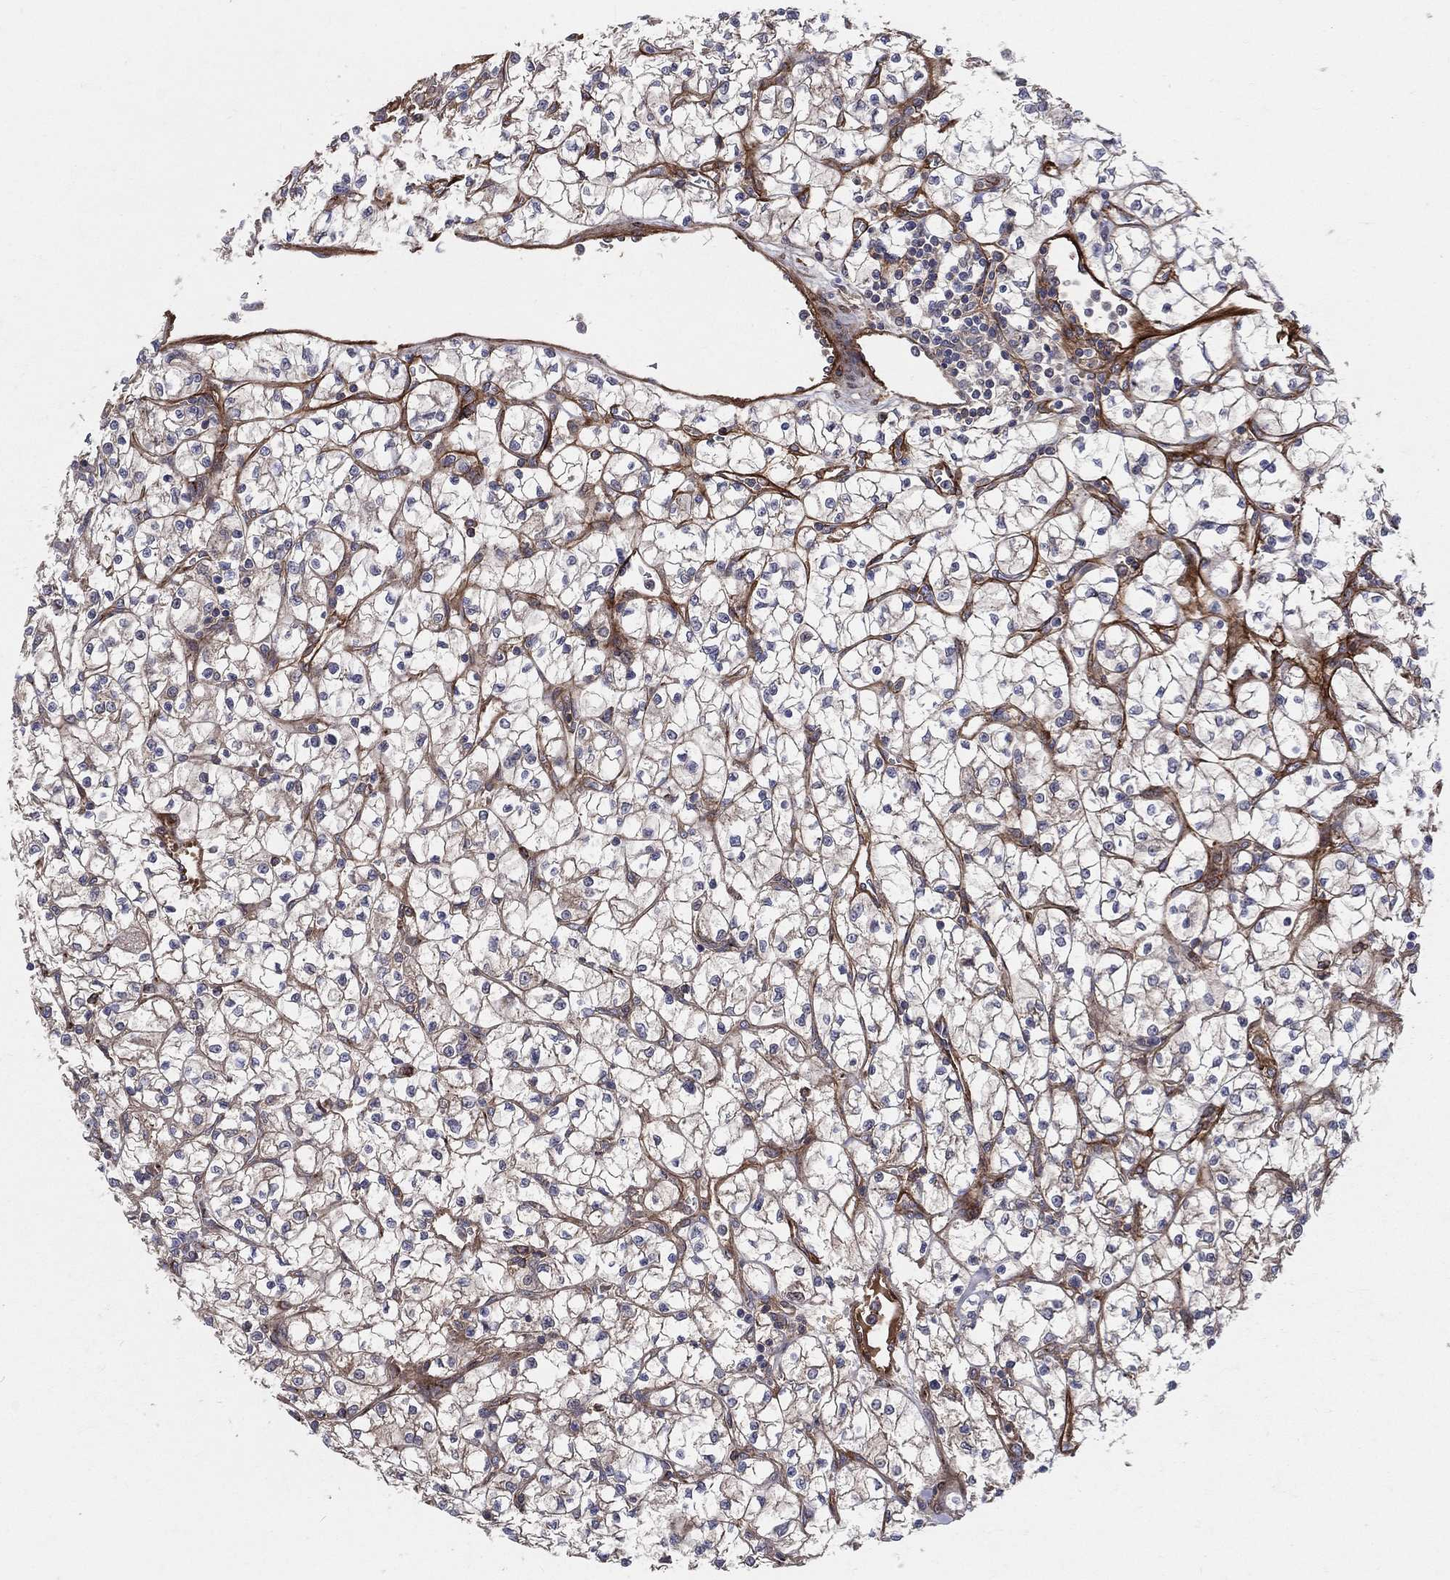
{"staining": {"intensity": "moderate", "quantity": "25%-75%", "location": "cytoplasmic/membranous"}, "tissue": "renal cancer", "cell_type": "Tumor cells", "image_type": "cancer", "snomed": [{"axis": "morphology", "description": "Adenocarcinoma, NOS"}, {"axis": "topography", "description": "Kidney"}], "caption": "The photomicrograph reveals a brown stain indicating the presence of a protein in the cytoplasmic/membranous of tumor cells in renal adenocarcinoma. Using DAB (3,3'-diaminobenzidine) (brown) and hematoxylin (blue) stains, captured at high magnification using brightfield microscopy.", "gene": "ENTPD1", "patient": {"sex": "female", "age": 64}}